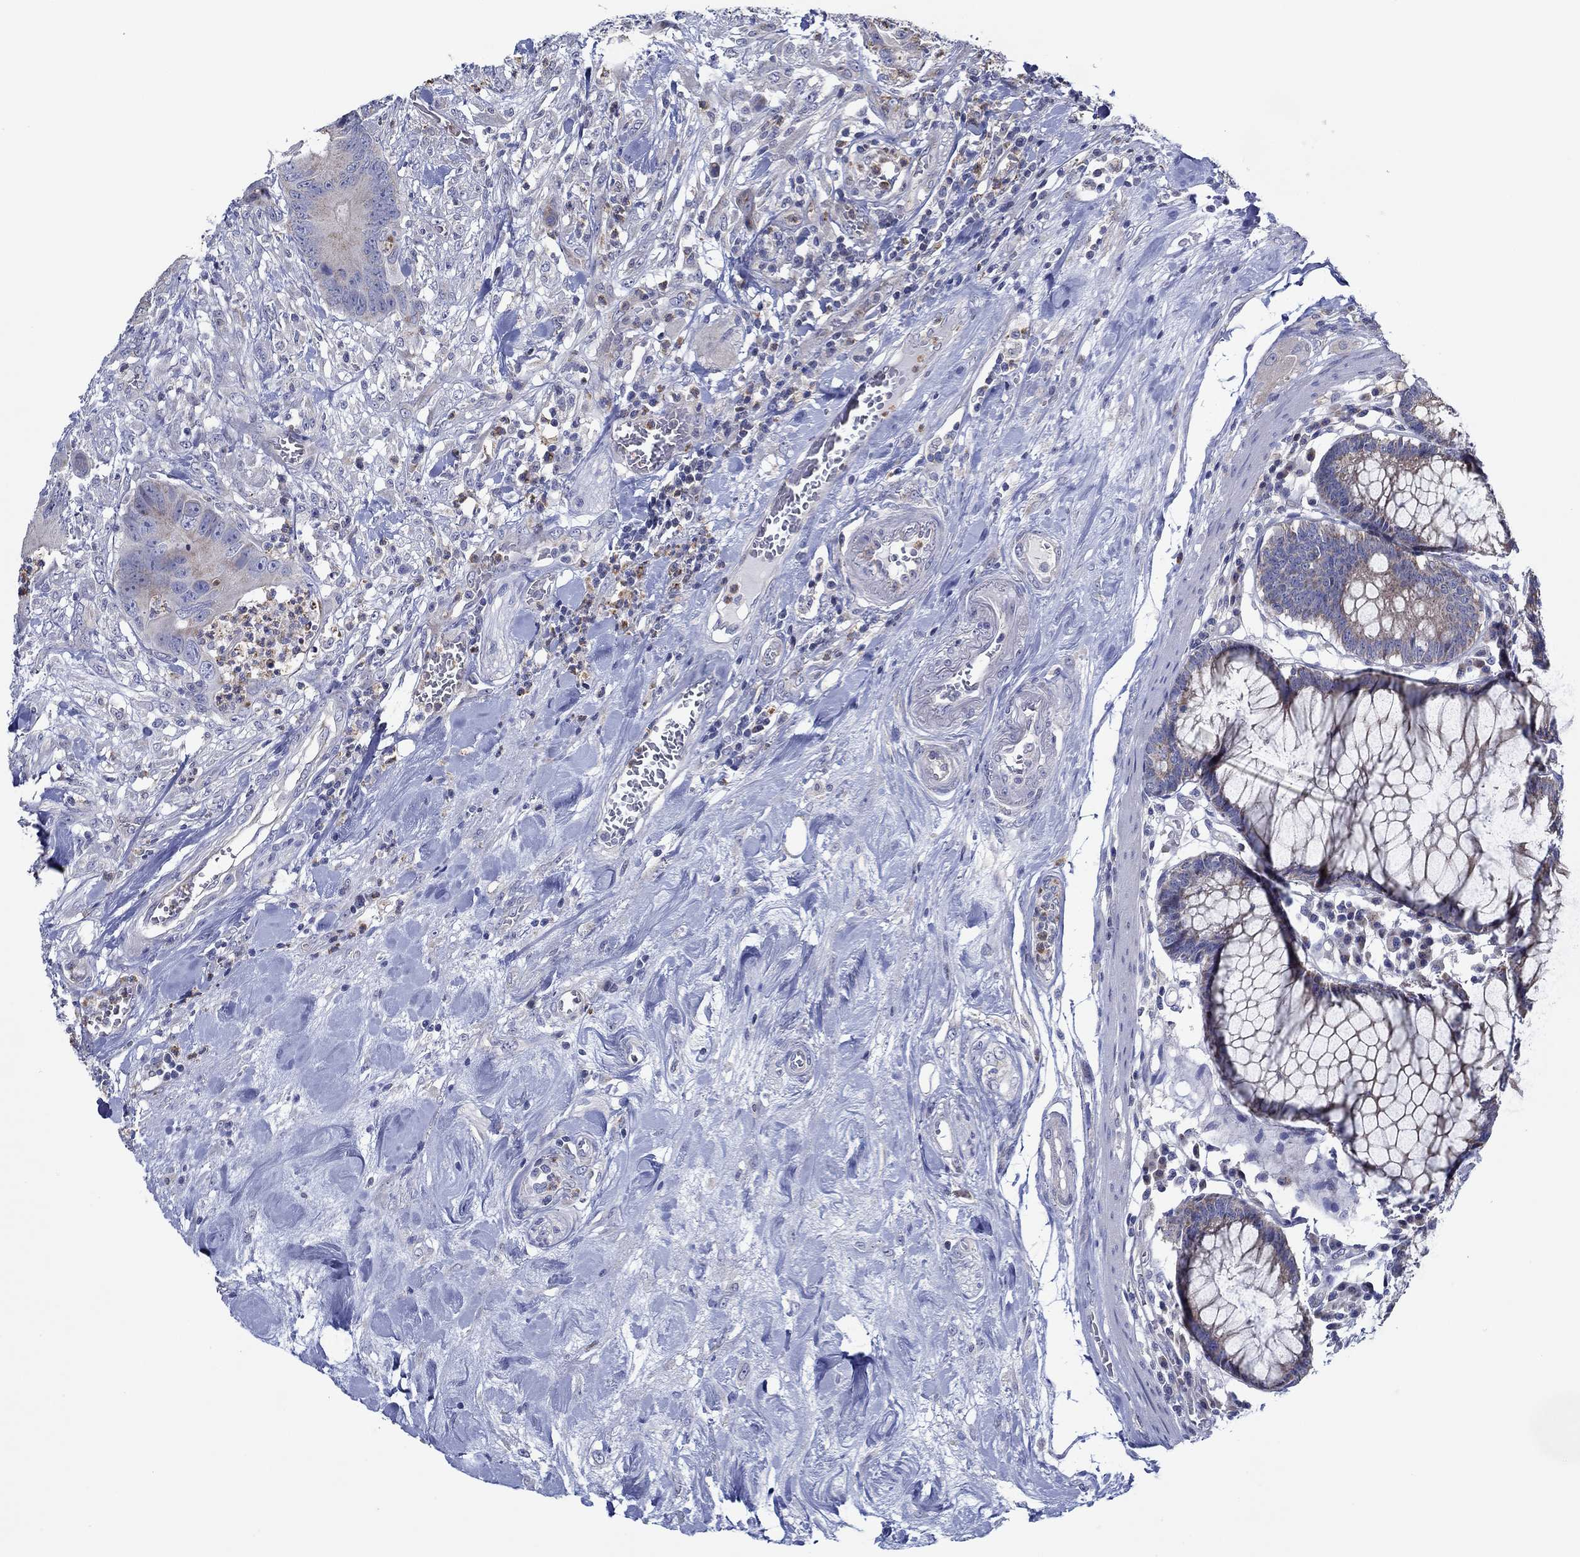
{"staining": {"intensity": "negative", "quantity": "none", "location": "none"}, "tissue": "colorectal cancer", "cell_type": "Tumor cells", "image_type": "cancer", "snomed": [{"axis": "morphology", "description": "Adenocarcinoma, NOS"}, {"axis": "topography", "description": "Colon"}], "caption": "This micrograph is of adenocarcinoma (colorectal) stained with immunohistochemistry (IHC) to label a protein in brown with the nuclei are counter-stained blue. There is no positivity in tumor cells.", "gene": "CFAP61", "patient": {"sex": "male", "age": 84}}